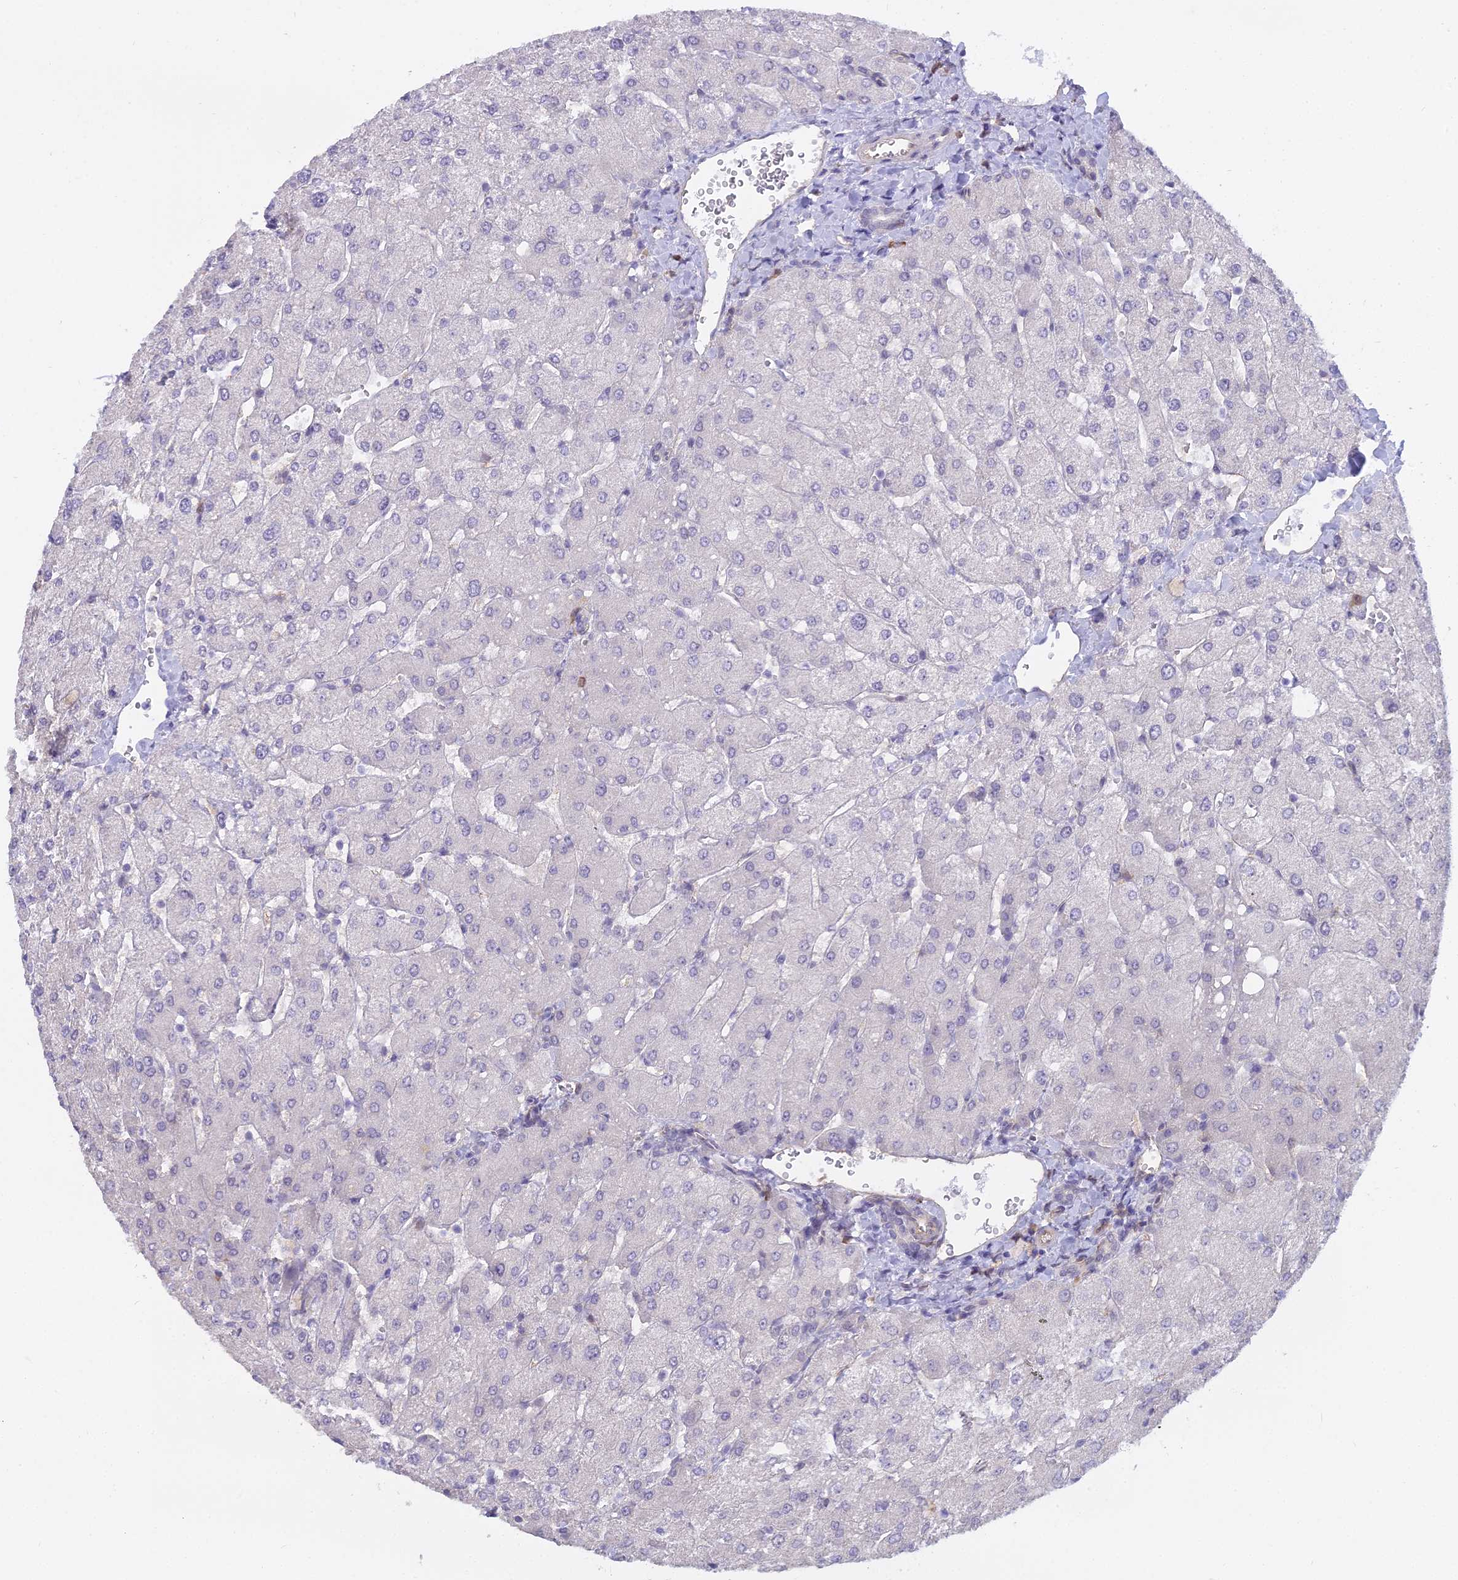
{"staining": {"intensity": "negative", "quantity": "none", "location": "none"}, "tissue": "liver", "cell_type": "Cholangiocytes", "image_type": "normal", "snomed": [{"axis": "morphology", "description": "Normal tissue, NOS"}, {"axis": "topography", "description": "Liver"}], "caption": "A micrograph of human liver is negative for staining in cholangiocytes. (DAB immunohistochemistry (IHC), high magnification).", "gene": "BLNK", "patient": {"sex": "male", "age": 55}}